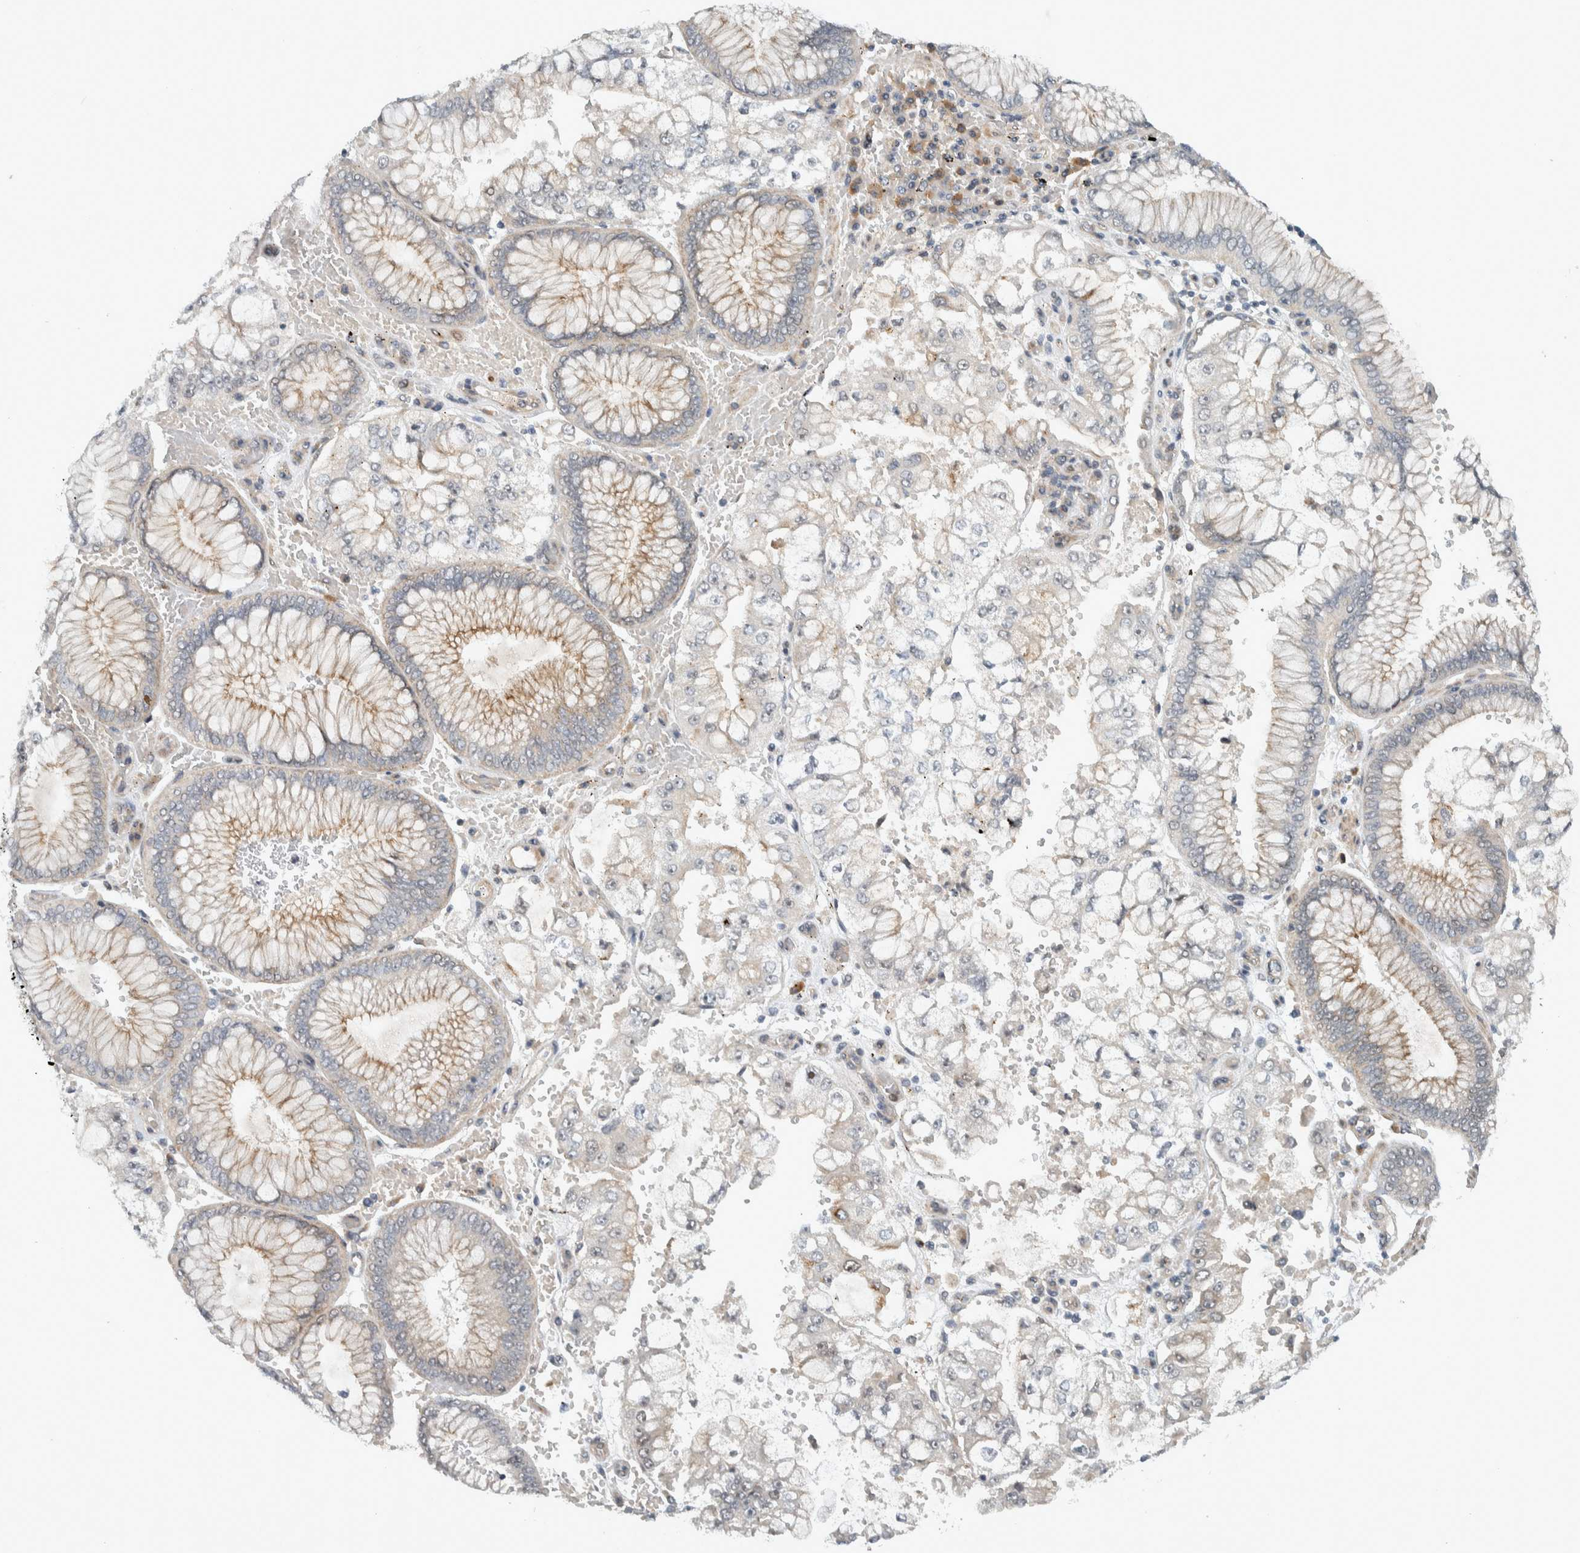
{"staining": {"intensity": "weak", "quantity": "<25%", "location": "cytoplasmic/membranous"}, "tissue": "stomach cancer", "cell_type": "Tumor cells", "image_type": "cancer", "snomed": [{"axis": "morphology", "description": "Adenocarcinoma, NOS"}, {"axis": "topography", "description": "Stomach"}], "caption": "Immunohistochemical staining of human adenocarcinoma (stomach) exhibits no significant staining in tumor cells. (DAB (3,3'-diaminobenzidine) IHC visualized using brightfield microscopy, high magnification).", "gene": "MPRIP", "patient": {"sex": "male", "age": 76}}